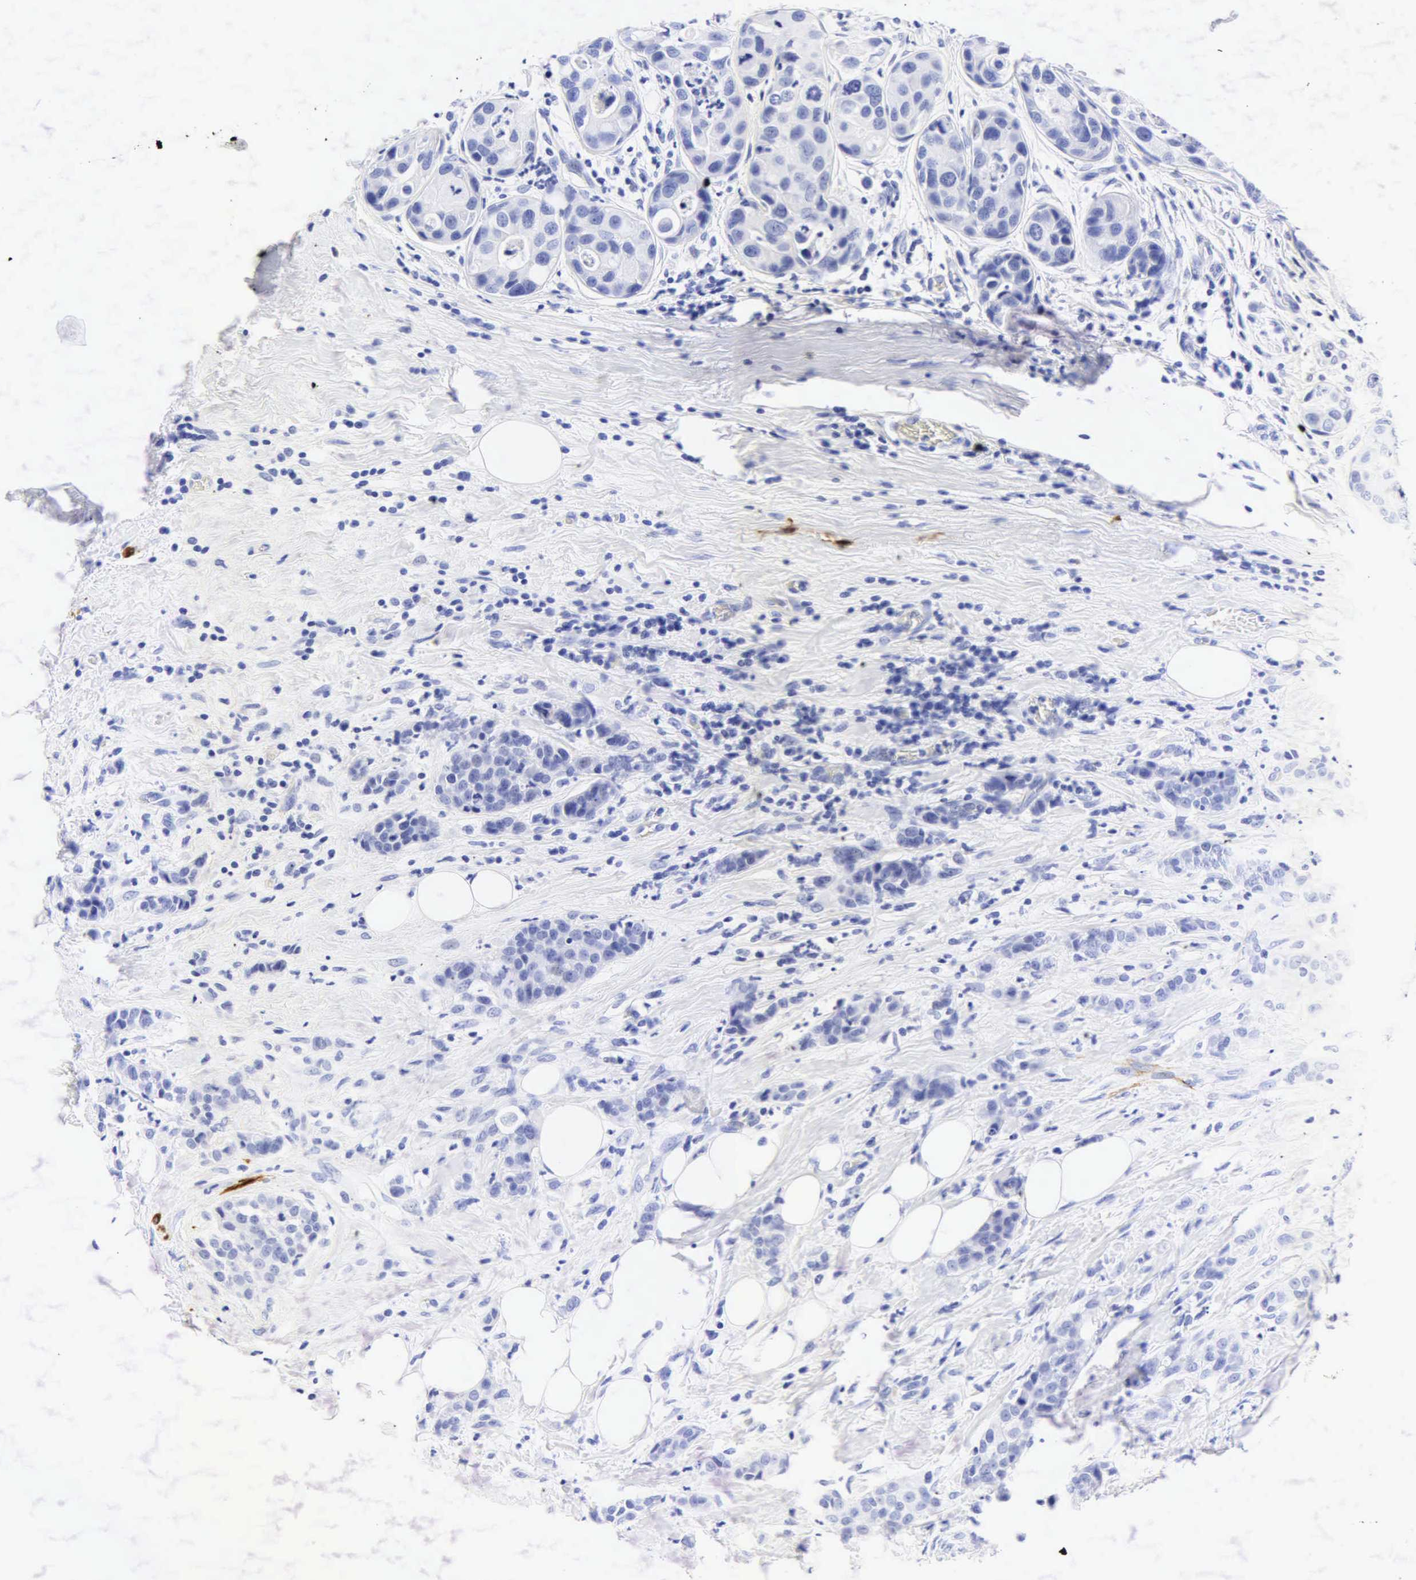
{"staining": {"intensity": "negative", "quantity": "none", "location": "none"}, "tissue": "breast cancer", "cell_type": "Tumor cells", "image_type": "cancer", "snomed": [{"axis": "morphology", "description": "Duct carcinoma"}, {"axis": "topography", "description": "Breast"}], "caption": "Immunohistochemistry (IHC) of human breast invasive ductal carcinoma reveals no staining in tumor cells.", "gene": "DES", "patient": {"sex": "female", "age": 45}}